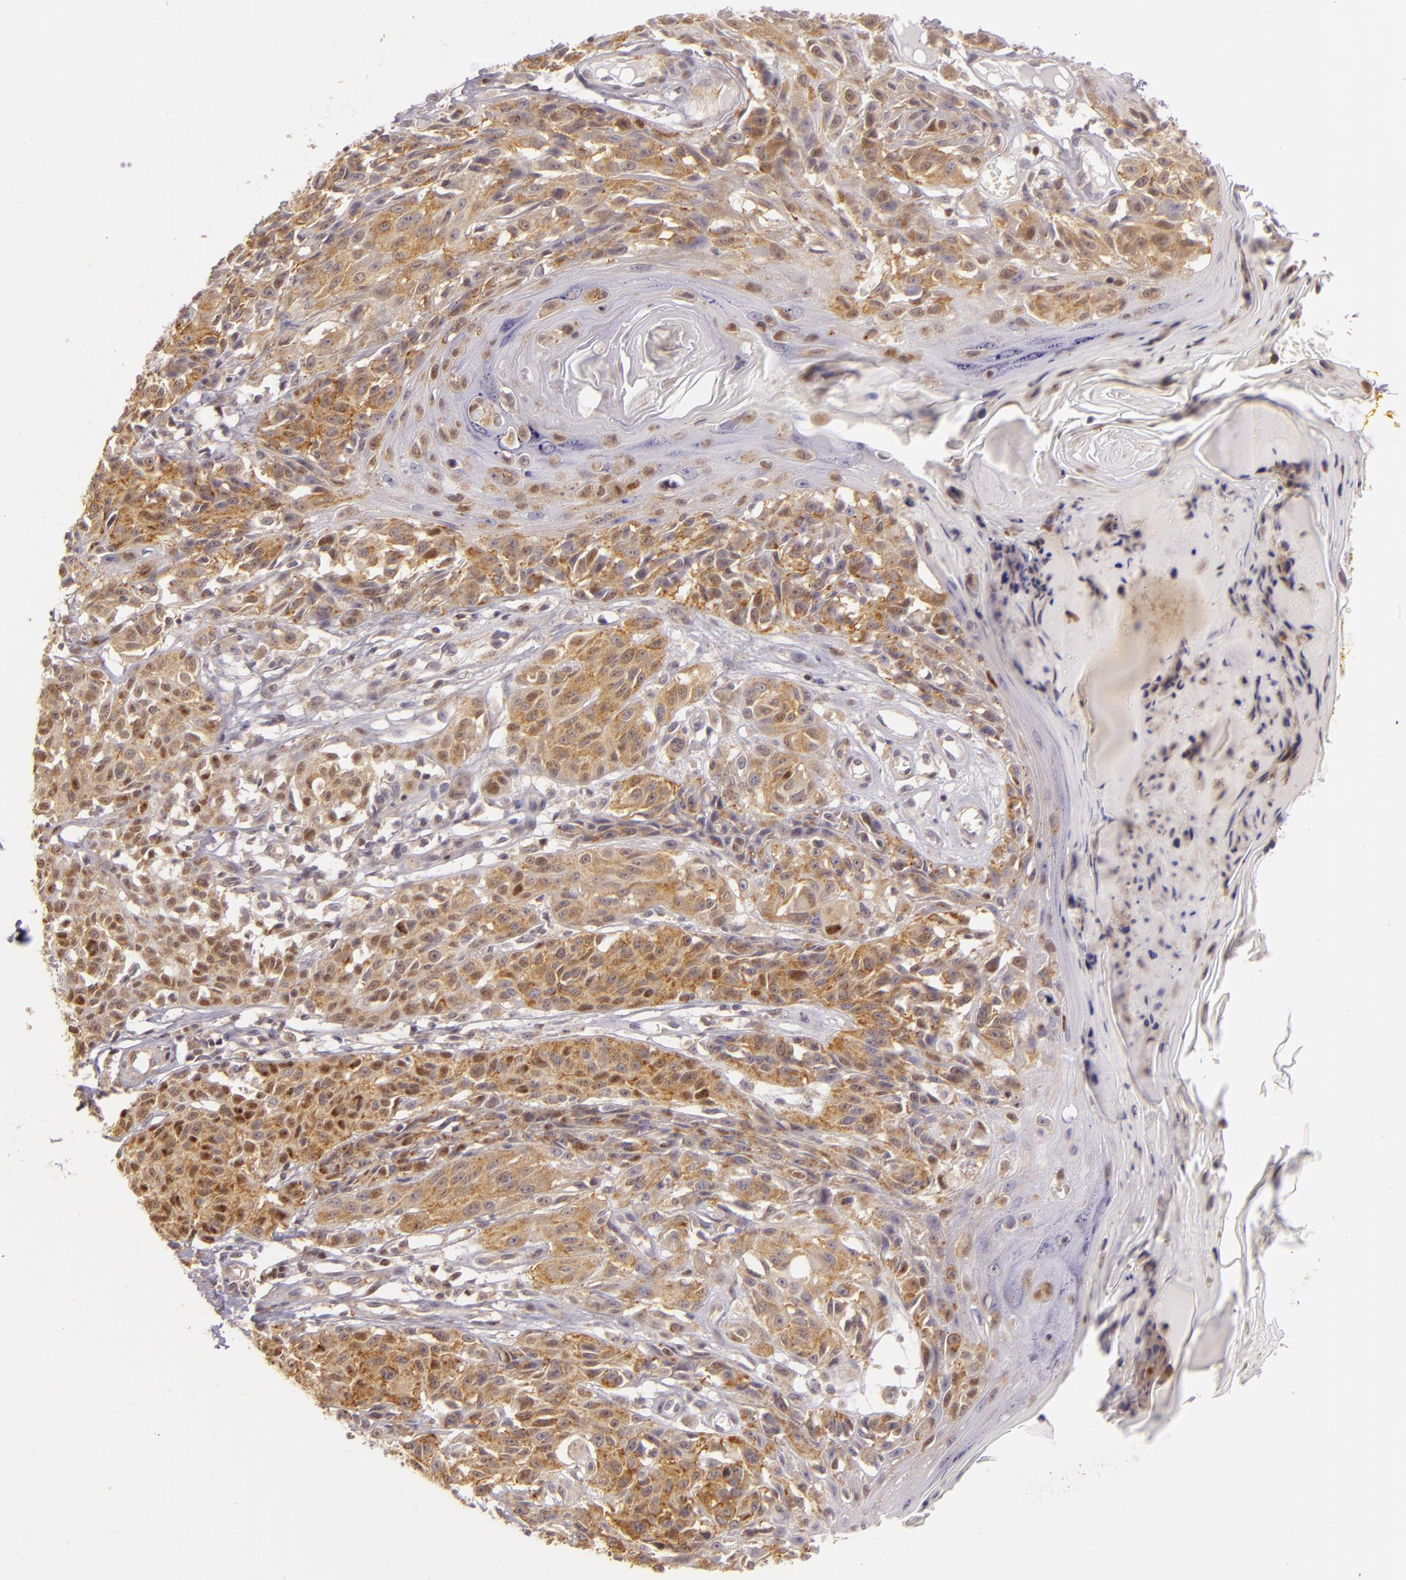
{"staining": {"intensity": "moderate", "quantity": ">75%", "location": "cytoplasmic/membranous,nuclear"}, "tissue": "melanoma", "cell_type": "Tumor cells", "image_type": "cancer", "snomed": [{"axis": "morphology", "description": "Malignant melanoma, NOS"}, {"axis": "topography", "description": "Skin"}], "caption": "Melanoma tissue displays moderate cytoplasmic/membranous and nuclear expression in about >75% of tumor cells, visualized by immunohistochemistry.", "gene": "IMPDH1", "patient": {"sex": "female", "age": 77}}